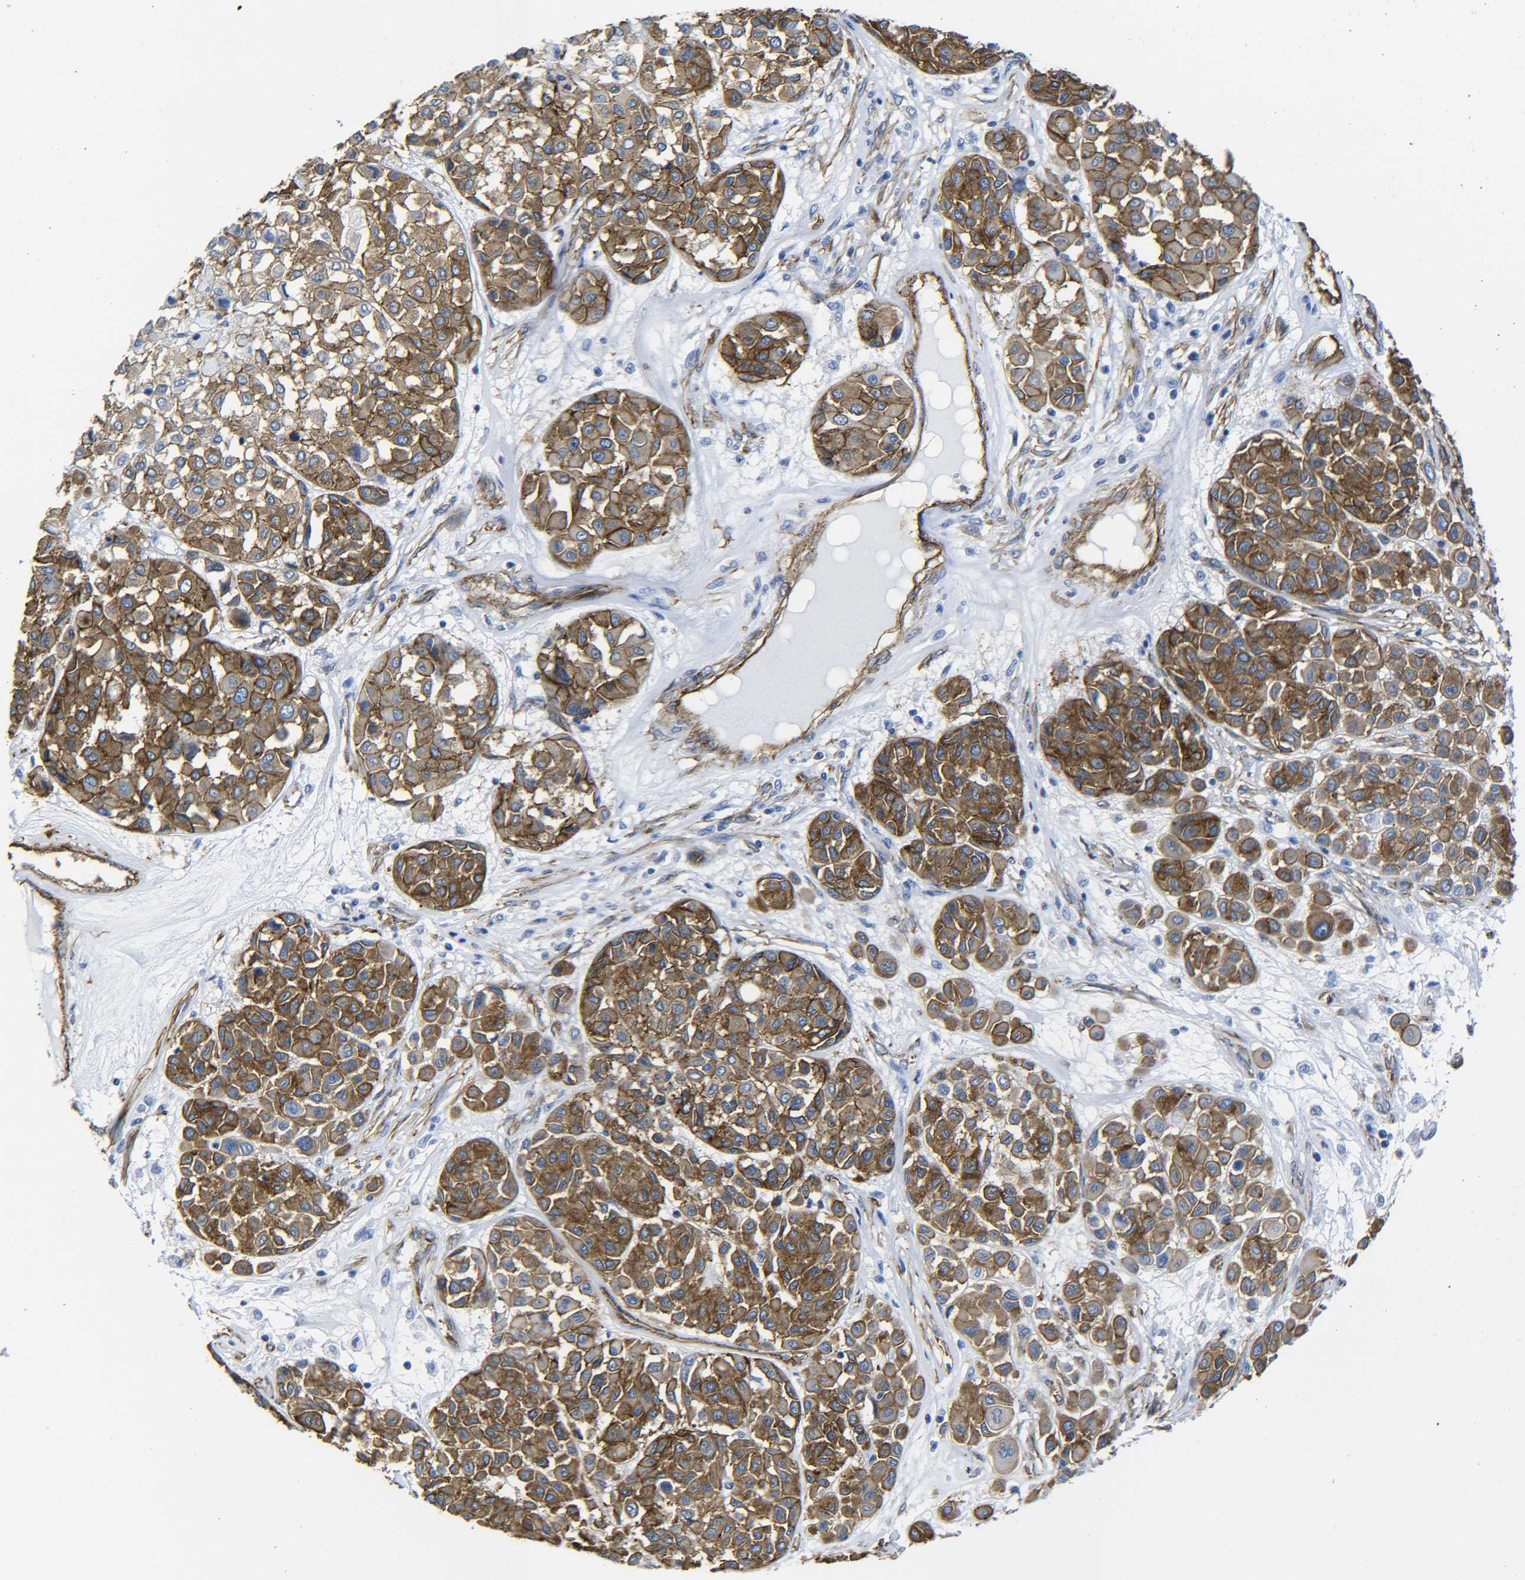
{"staining": {"intensity": "moderate", "quantity": ">75%", "location": "cytoplasmic/membranous"}, "tissue": "melanoma", "cell_type": "Tumor cells", "image_type": "cancer", "snomed": [{"axis": "morphology", "description": "Malignant melanoma, Metastatic site"}, {"axis": "topography", "description": "Soft tissue"}], "caption": "Immunohistochemistry photomicrograph of neoplastic tissue: human melanoma stained using immunohistochemistry demonstrates medium levels of moderate protein expression localized specifically in the cytoplasmic/membranous of tumor cells, appearing as a cytoplasmic/membranous brown color.", "gene": "SPTBN1", "patient": {"sex": "male", "age": 41}}